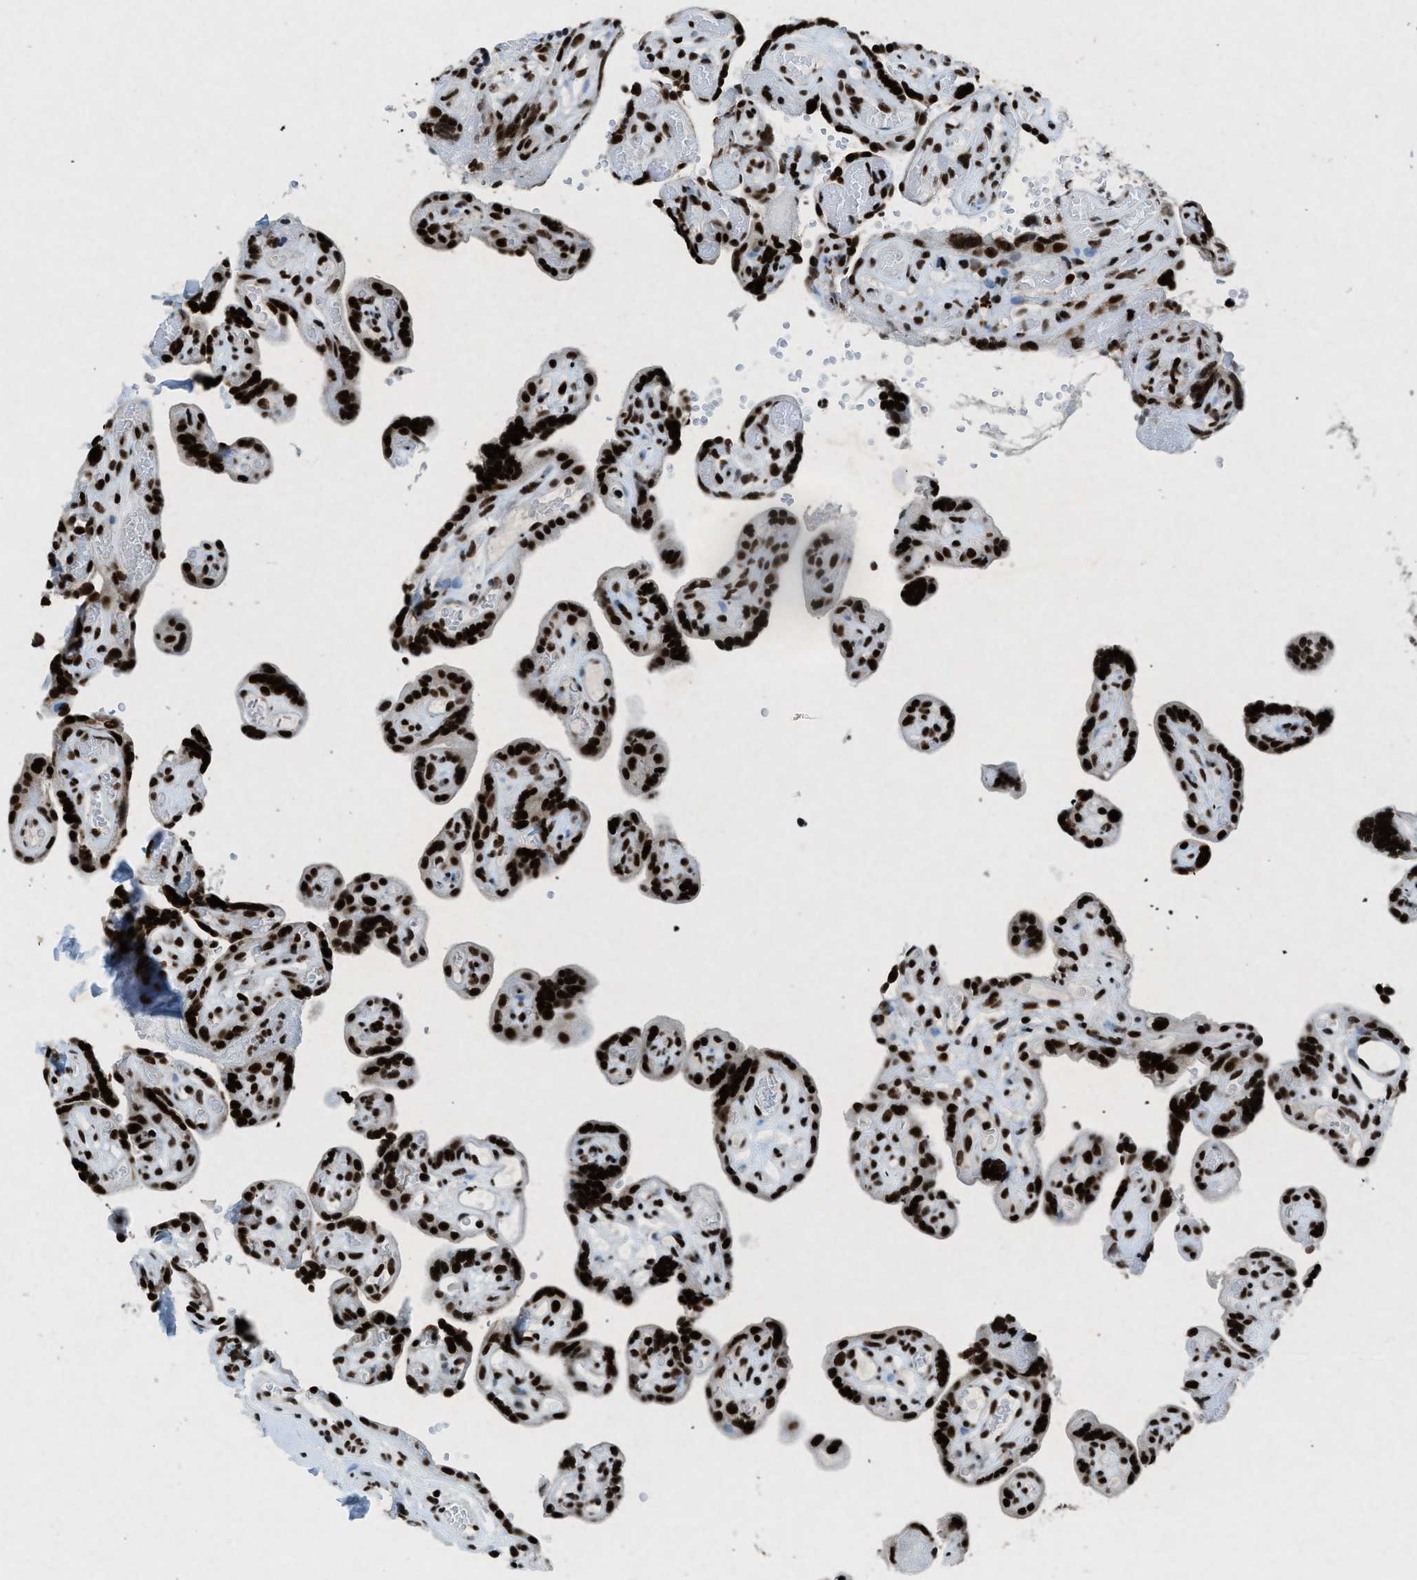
{"staining": {"intensity": "strong", "quantity": ">75%", "location": "nuclear"}, "tissue": "placenta", "cell_type": "Decidual cells", "image_type": "normal", "snomed": [{"axis": "morphology", "description": "Normal tissue, NOS"}, {"axis": "topography", "description": "Placenta"}], "caption": "The image shows a brown stain indicating the presence of a protein in the nuclear of decidual cells in placenta. Using DAB (brown) and hematoxylin (blue) stains, captured at high magnification using brightfield microscopy.", "gene": "NXF1", "patient": {"sex": "female", "age": 30}}